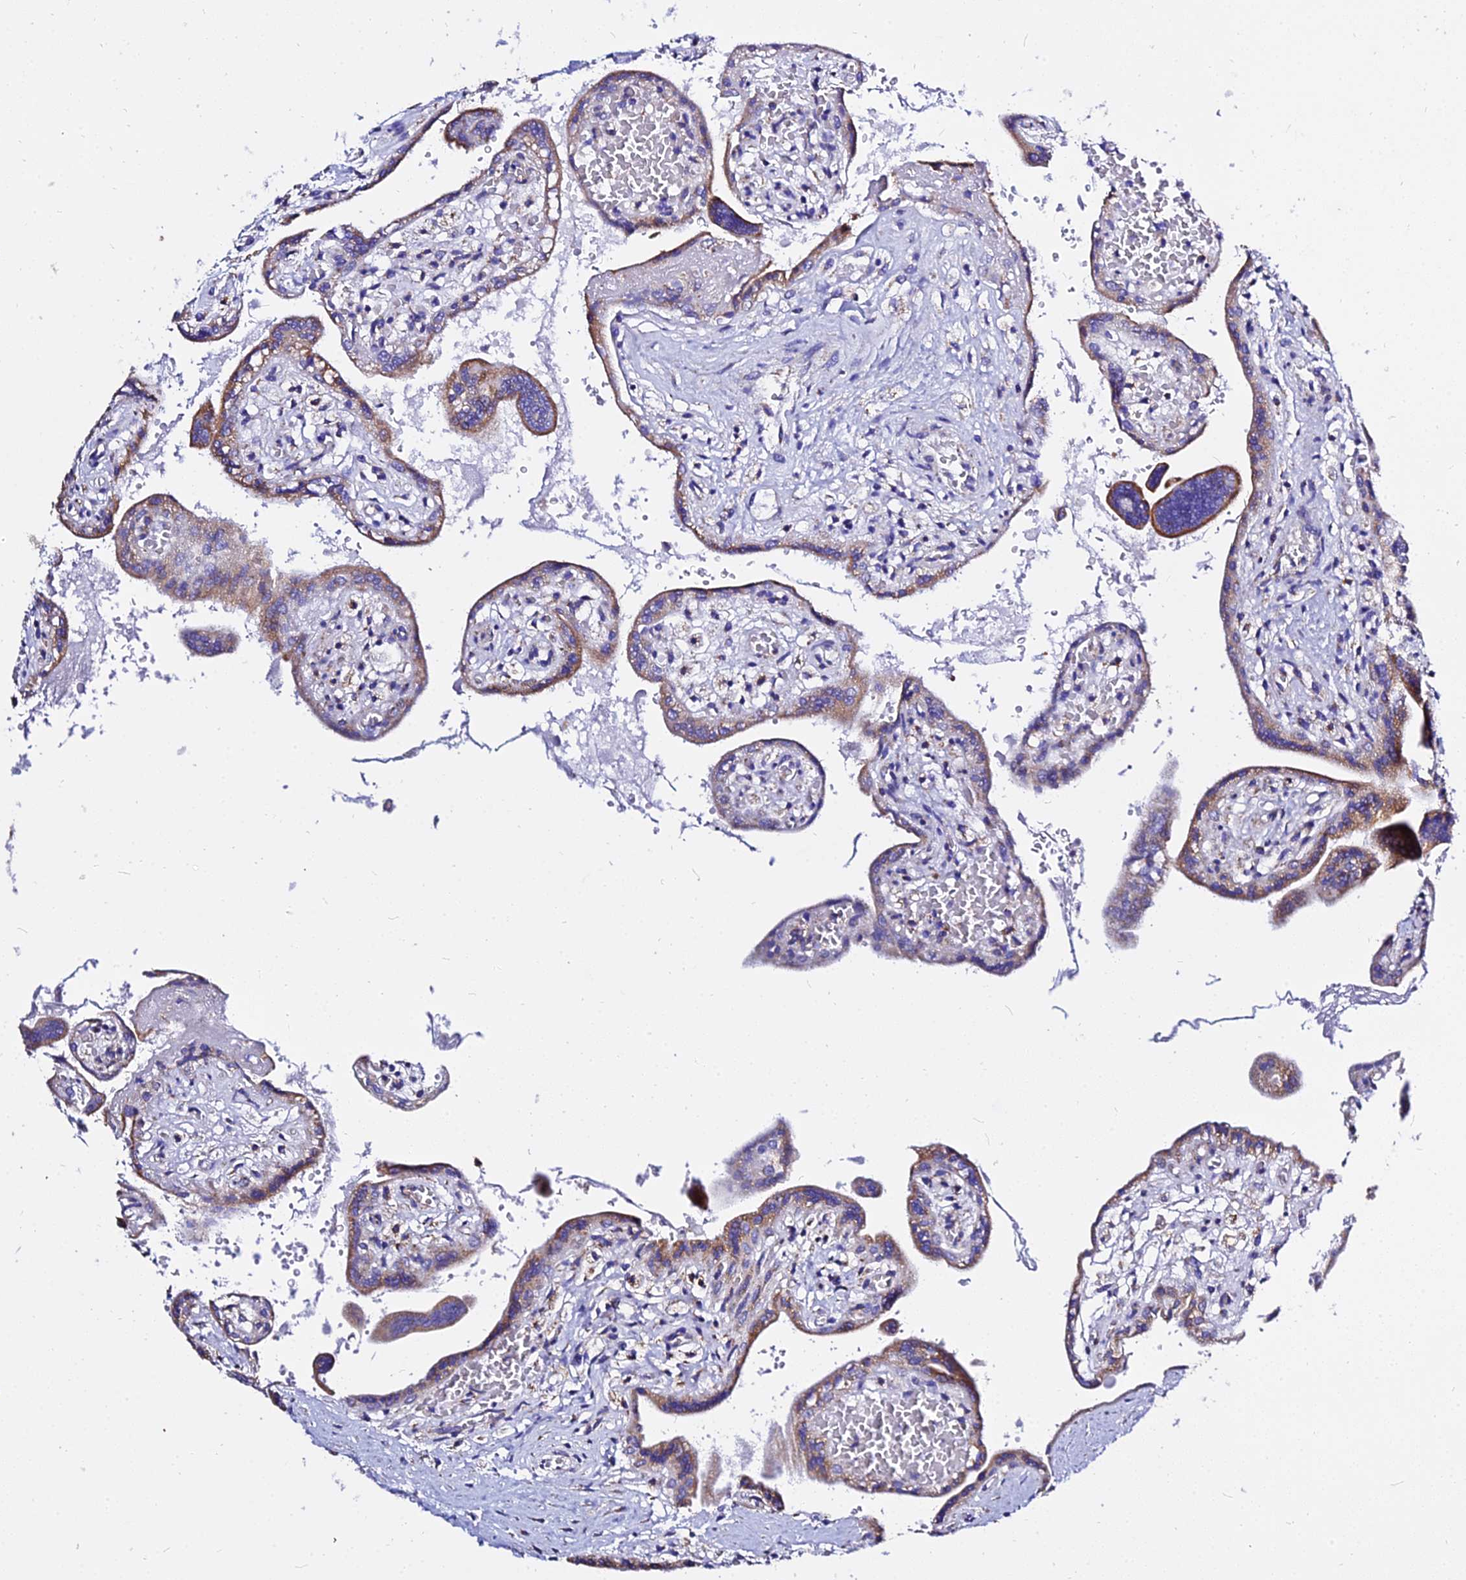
{"staining": {"intensity": "moderate", "quantity": ">75%", "location": "cytoplasmic/membranous"}, "tissue": "placenta", "cell_type": "Trophoblastic cells", "image_type": "normal", "snomed": [{"axis": "morphology", "description": "Normal tissue, NOS"}, {"axis": "topography", "description": "Placenta"}], "caption": "The photomicrograph exhibits a brown stain indicating the presence of a protein in the cytoplasmic/membranous of trophoblastic cells in placenta.", "gene": "ZNF573", "patient": {"sex": "female", "age": 37}}